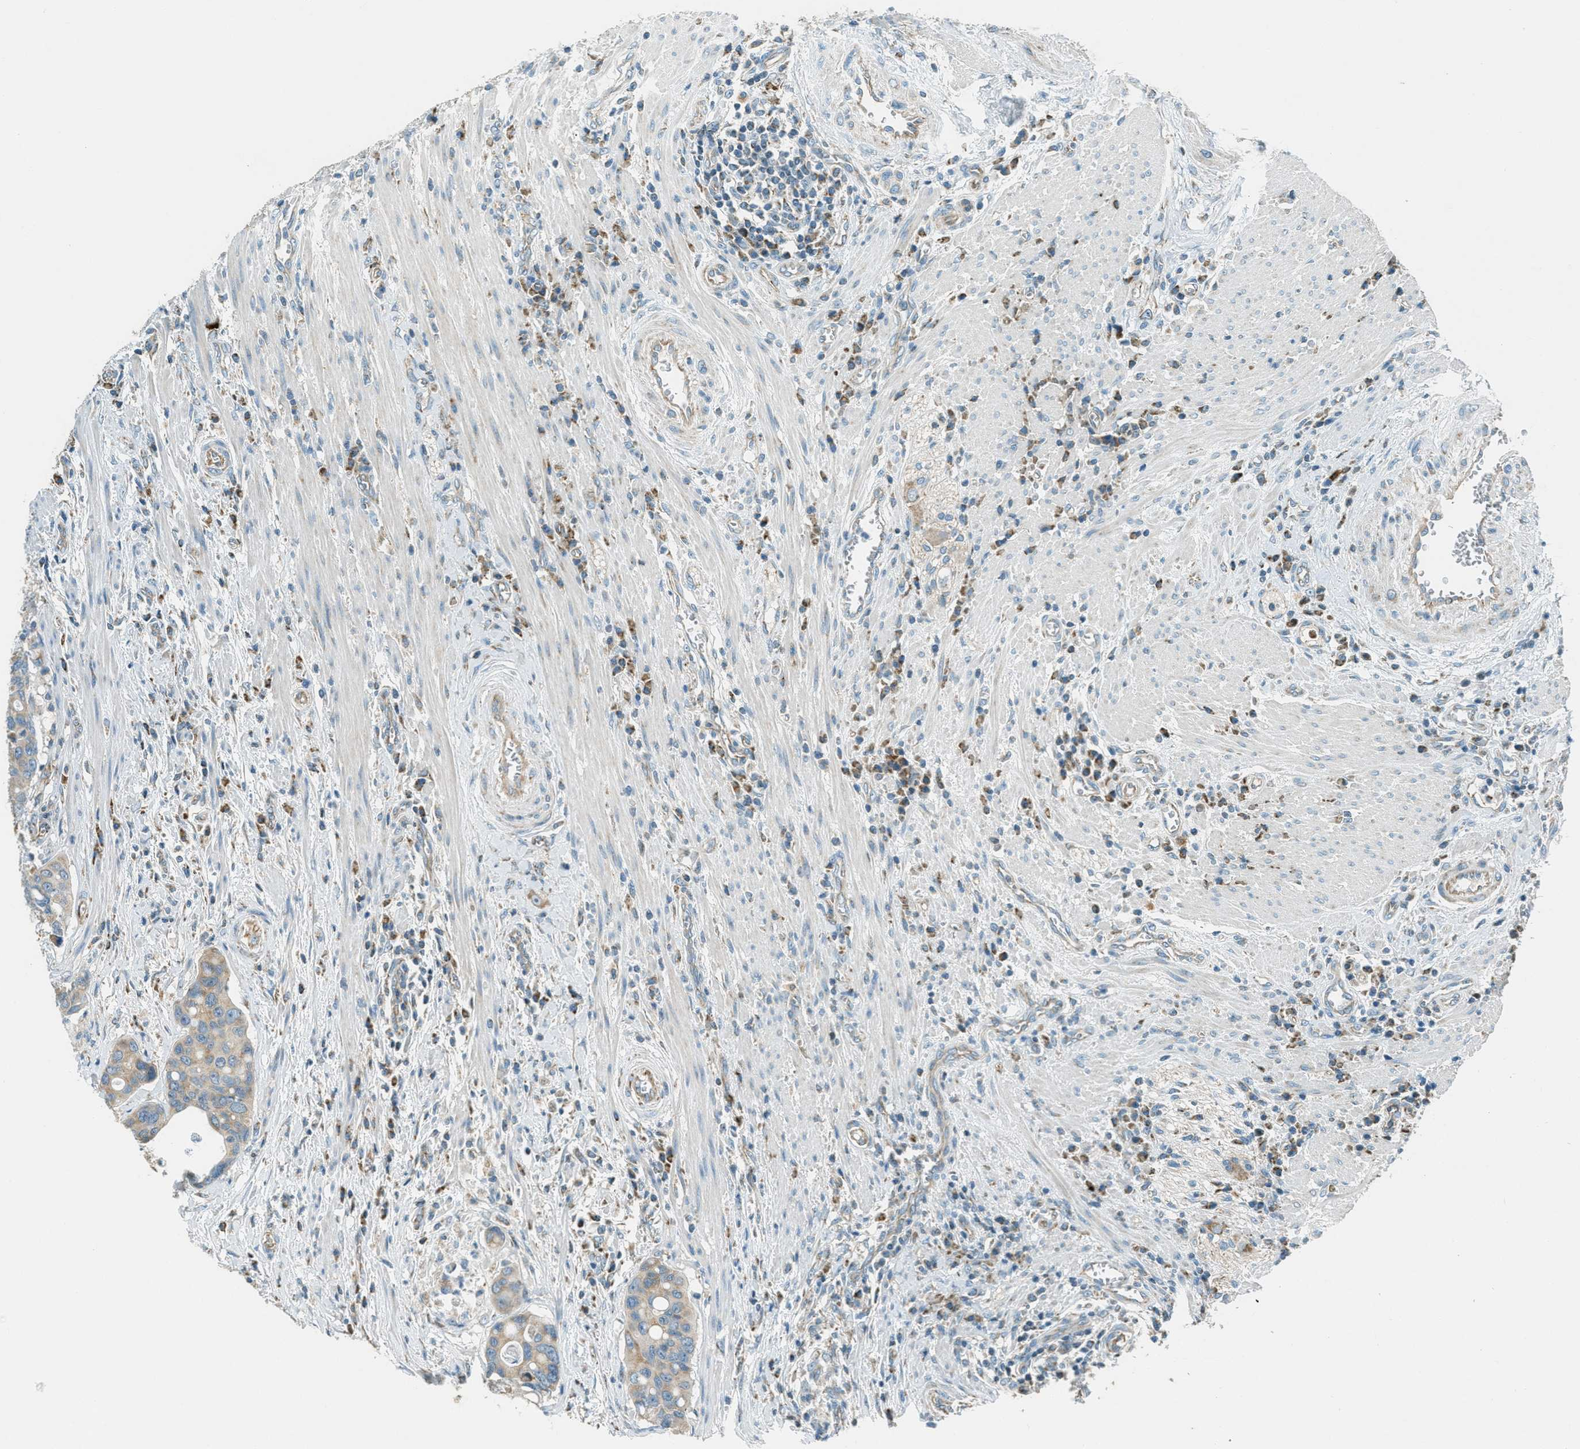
{"staining": {"intensity": "moderate", "quantity": ">75%", "location": "cytoplasmic/membranous"}, "tissue": "colorectal cancer", "cell_type": "Tumor cells", "image_type": "cancer", "snomed": [{"axis": "morphology", "description": "Inflammation, NOS"}, {"axis": "morphology", "description": "Adenocarcinoma, NOS"}, {"axis": "topography", "description": "Colon"}], "caption": "High-power microscopy captured an immunohistochemistry image of colorectal adenocarcinoma, revealing moderate cytoplasmic/membranous positivity in approximately >75% of tumor cells.", "gene": "CHST15", "patient": {"sex": "male", "age": 72}}